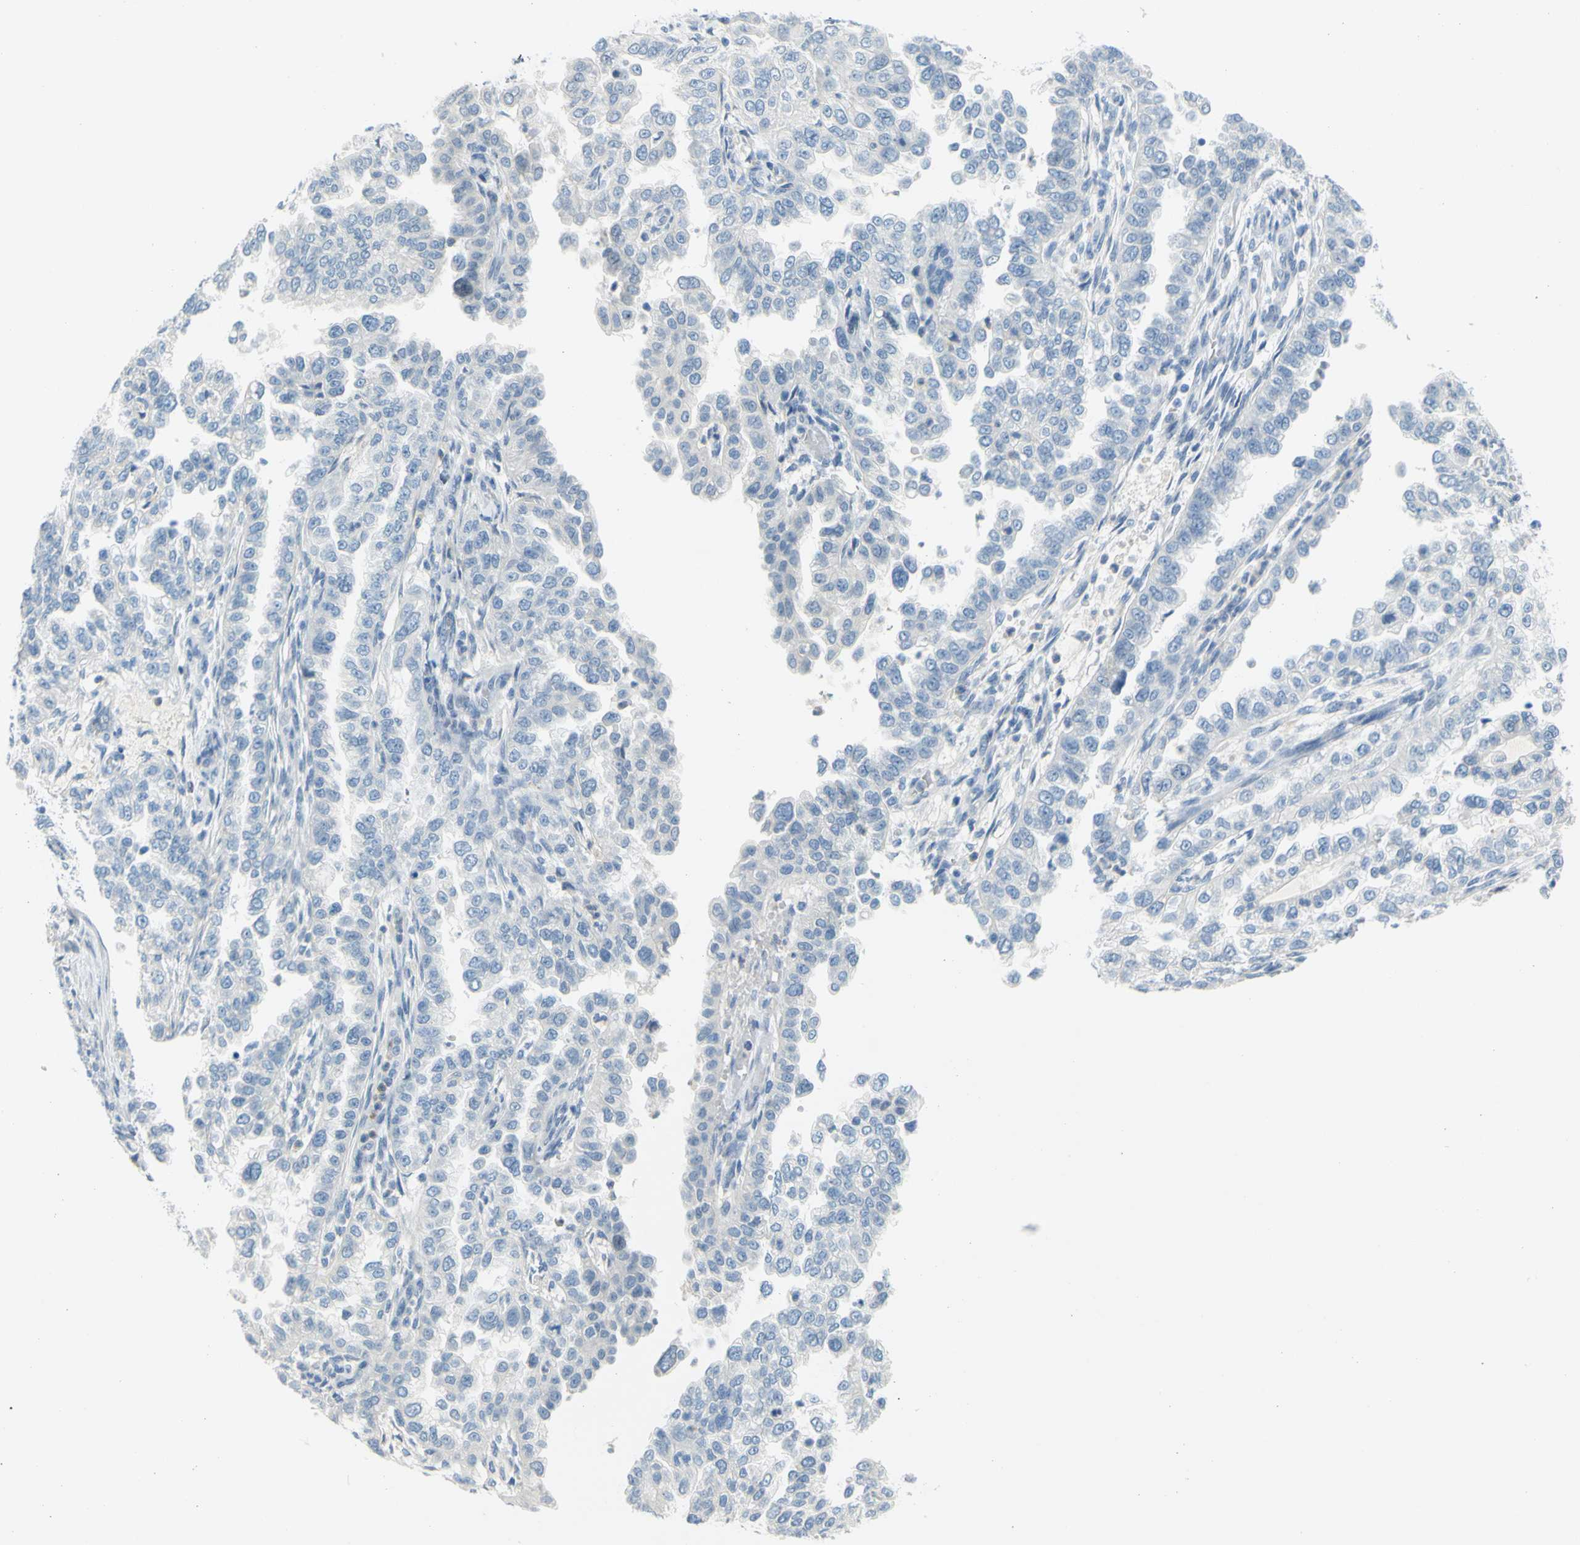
{"staining": {"intensity": "negative", "quantity": "none", "location": "none"}, "tissue": "endometrial cancer", "cell_type": "Tumor cells", "image_type": "cancer", "snomed": [{"axis": "morphology", "description": "Adenocarcinoma, NOS"}, {"axis": "topography", "description": "Endometrium"}], "caption": "Endometrial adenocarcinoma was stained to show a protein in brown. There is no significant positivity in tumor cells.", "gene": "DCT", "patient": {"sex": "female", "age": 85}}